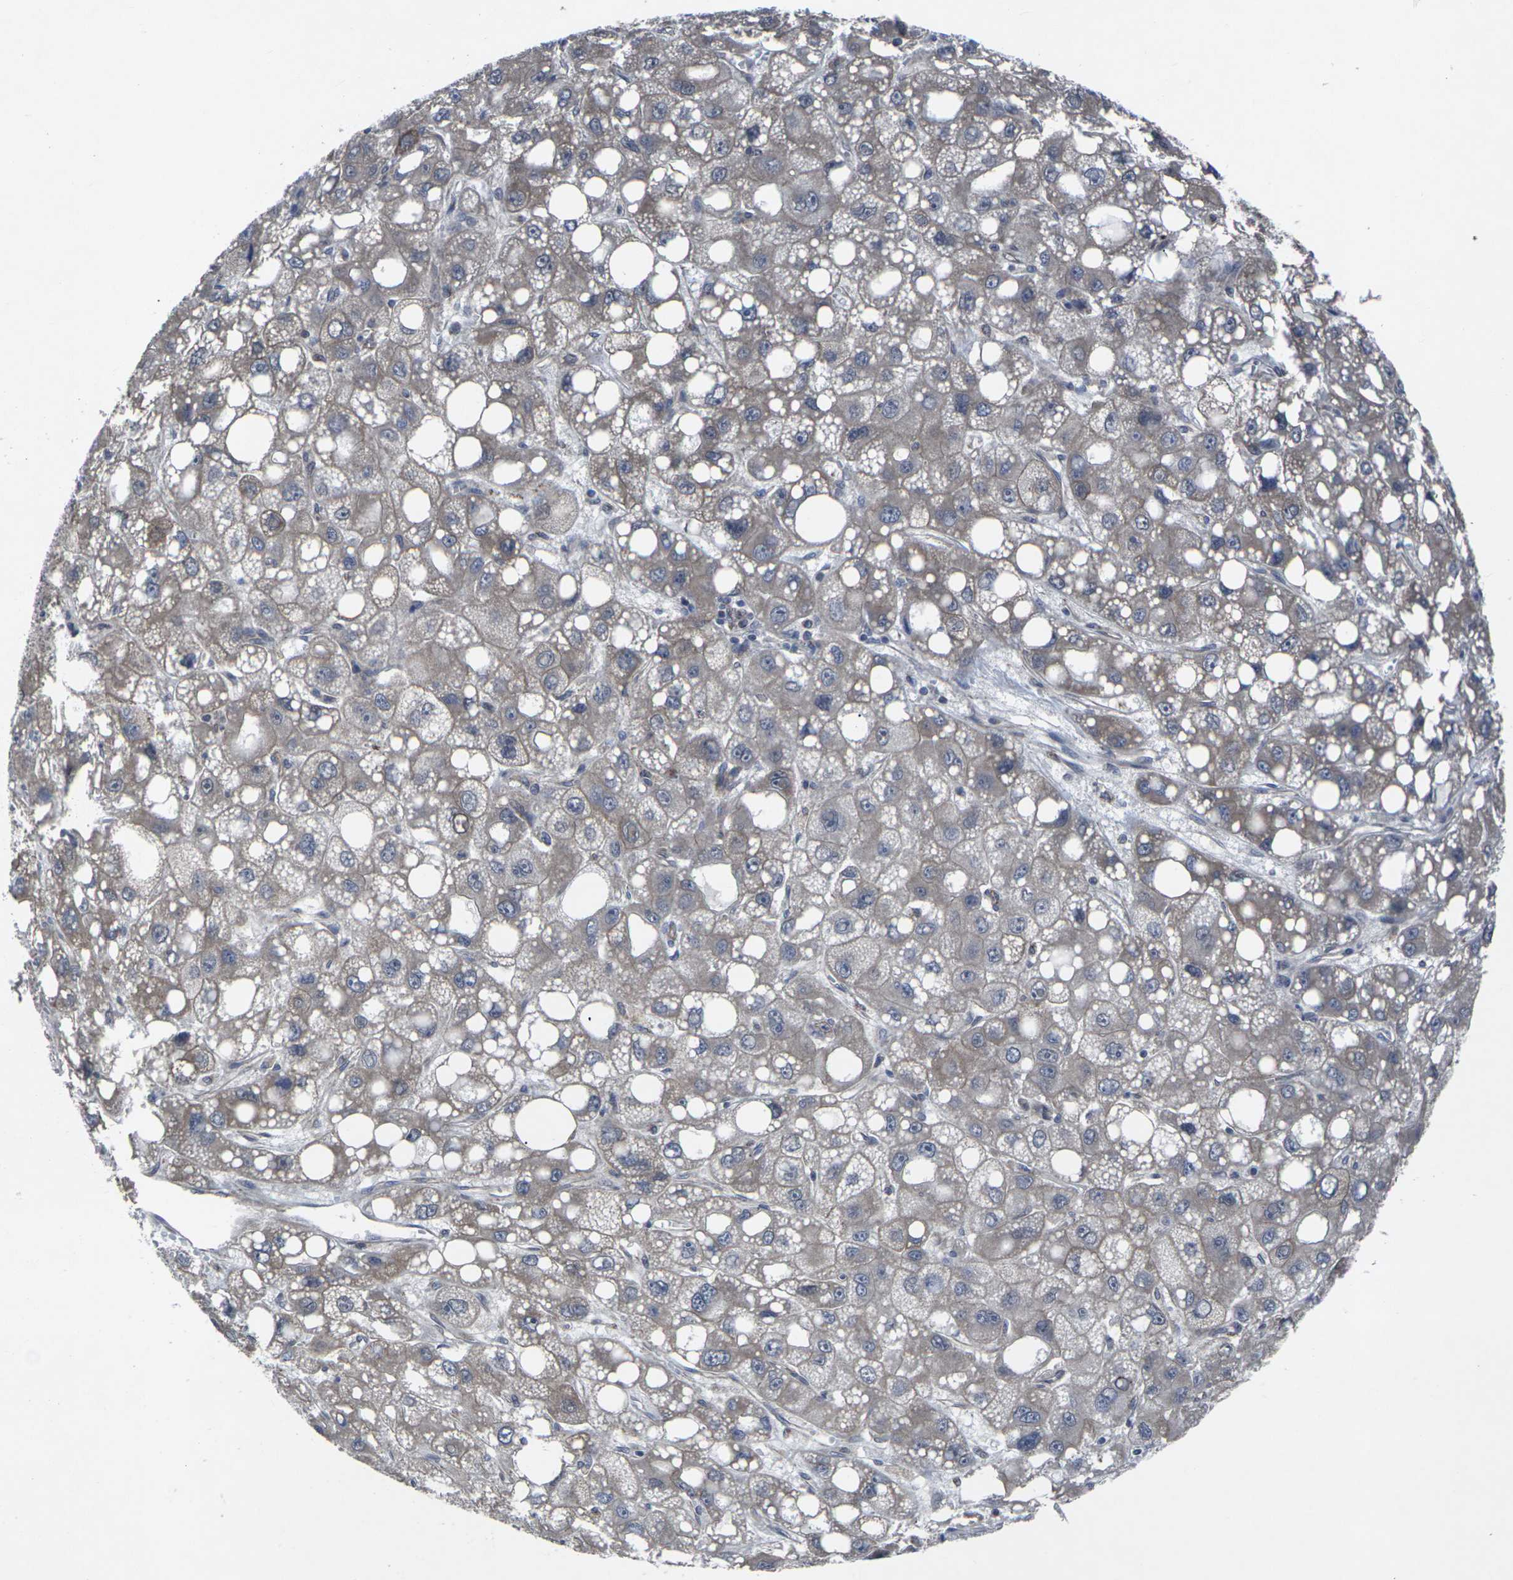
{"staining": {"intensity": "weak", "quantity": ">75%", "location": "cytoplasmic/membranous"}, "tissue": "liver cancer", "cell_type": "Tumor cells", "image_type": "cancer", "snomed": [{"axis": "morphology", "description": "Carcinoma, Hepatocellular, NOS"}, {"axis": "topography", "description": "Liver"}], "caption": "This is an image of immunohistochemistry (IHC) staining of hepatocellular carcinoma (liver), which shows weak staining in the cytoplasmic/membranous of tumor cells.", "gene": "MAPKAPK2", "patient": {"sex": "male", "age": 55}}